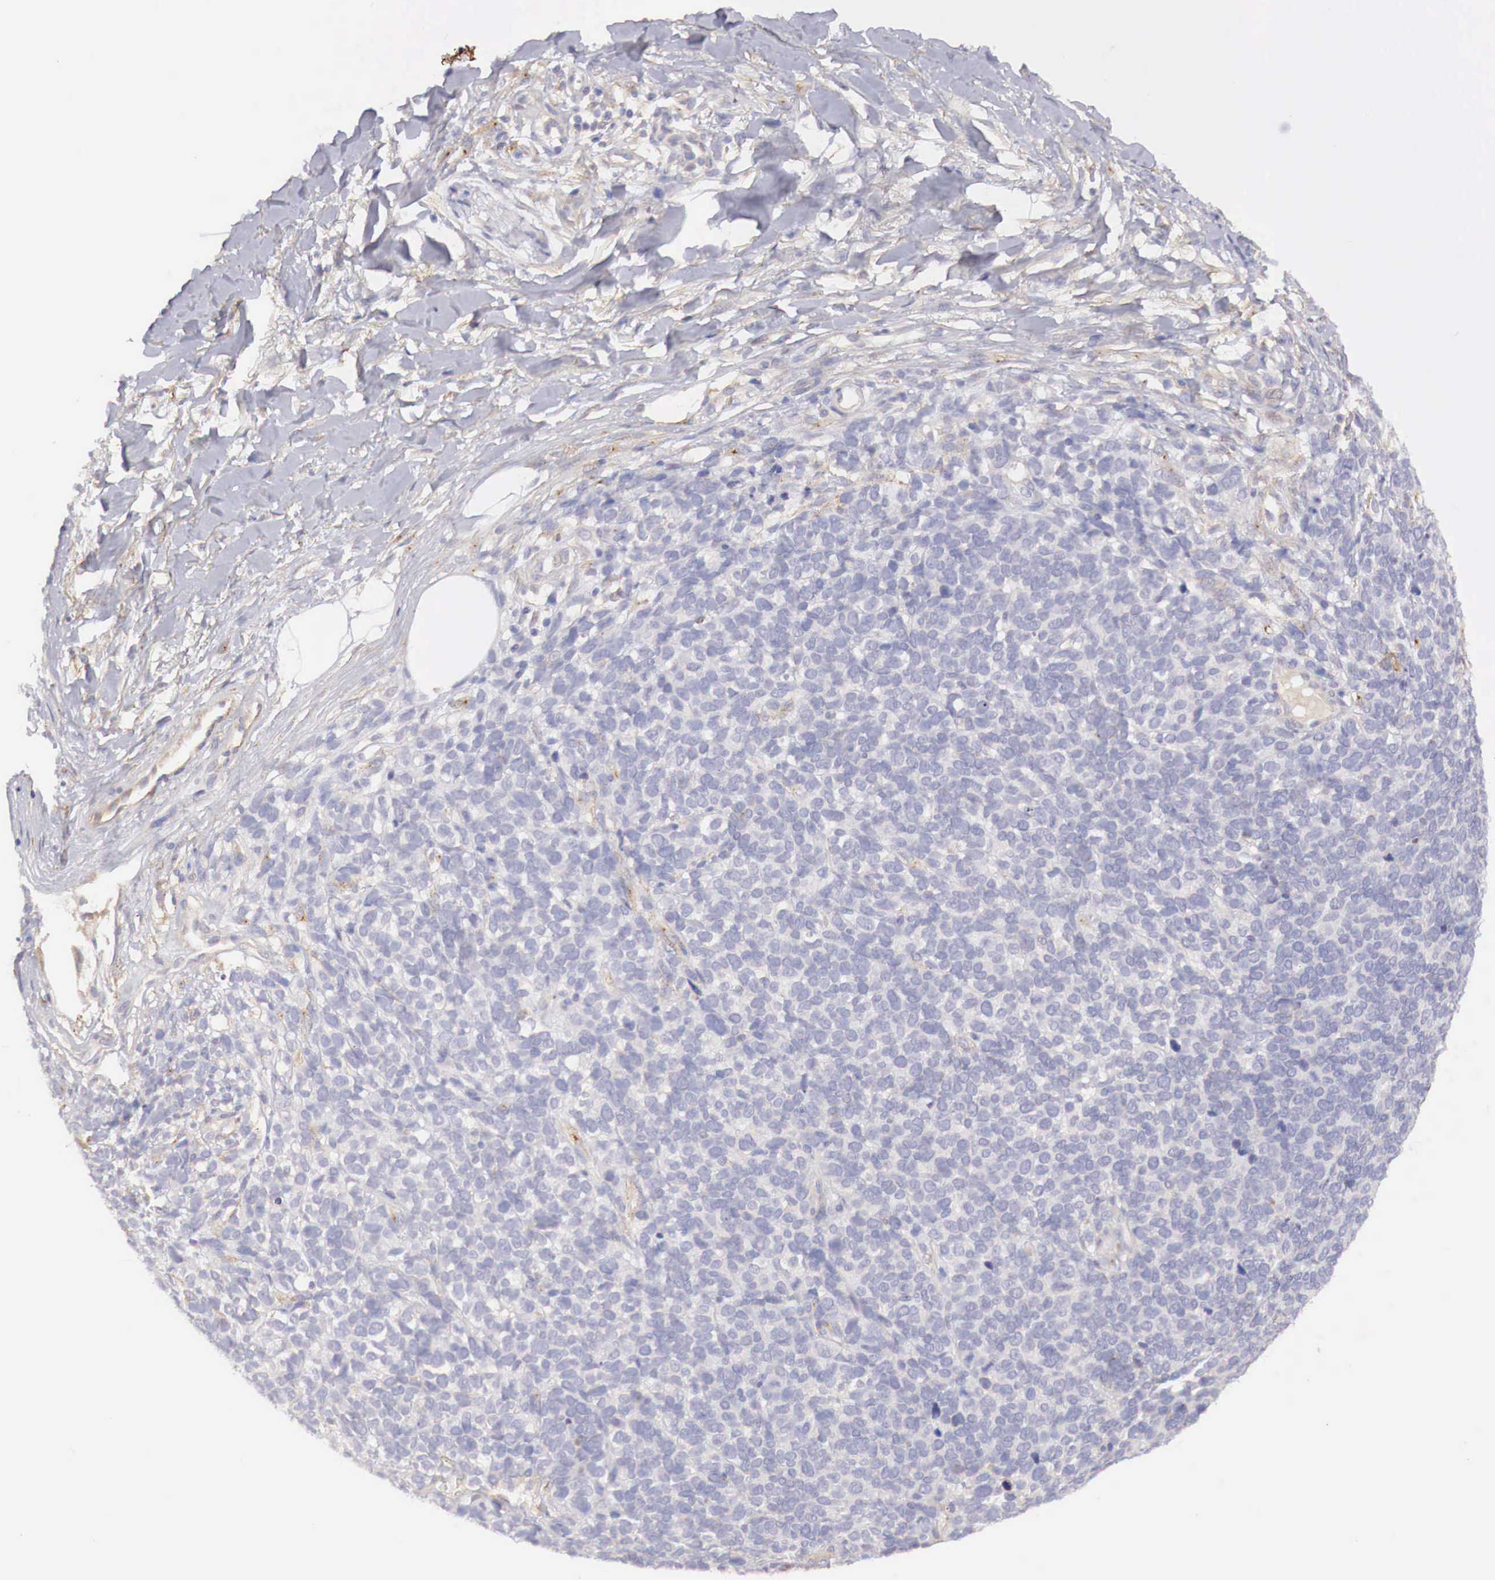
{"staining": {"intensity": "negative", "quantity": "none", "location": "none"}, "tissue": "melanoma", "cell_type": "Tumor cells", "image_type": "cancer", "snomed": [{"axis": "morphology", "description": "Malignant melanoma, NOS"}, {"axis": "topography", "description": "Skin"}], "caption": "A photomicrograph of human malignant melanoma is negative for staining in tumor cells.", "gene": "KLHDC7B", "patient": {"sex": "female", "age": 85}}